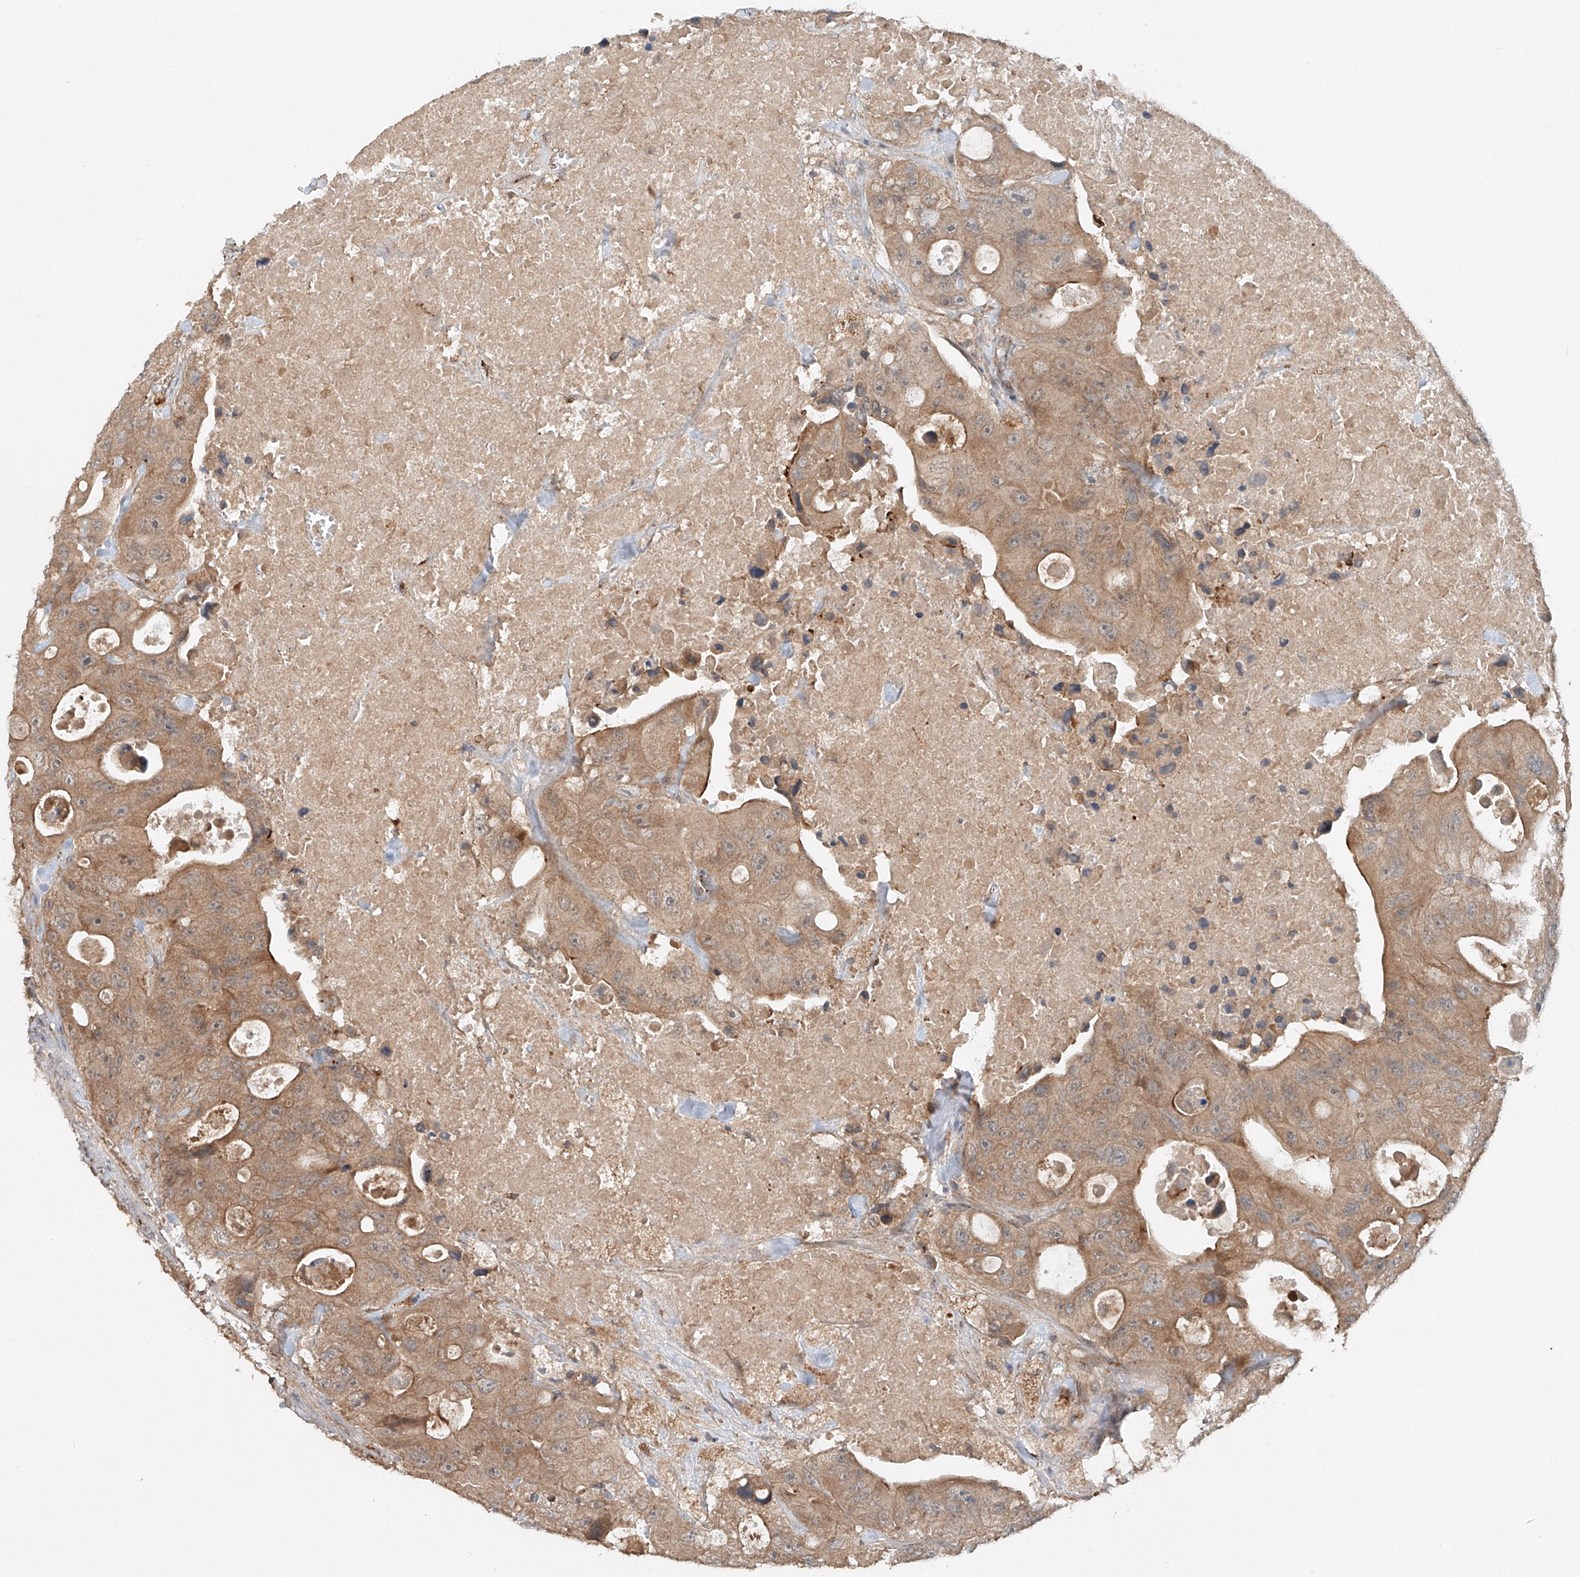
{"staining": {"intensity": "moderate", "quantity": ">75%", "location": "cytoplasmic/membranous"}, "tissue": "colorectal cancer", "cell_type": "Tumor cells", "image_type": "cancer", "snomed": [{"axis": "morphology", "description": "Adenocarcinoma, NOS"}, {"axis": "topography", "description": "Colon"}], "caption": "This photomicrograph shows colorectal cancer (adenocarcinoma) stained with immunohistochemistry (IHC) to label a protein in brown. The cytoplasmic/membranous of tumor cells show moderate positivity for the protein. Nuclei are counter-stained blue.", "gene": "IER5", "patient": {"sex": "female", "age": 46}}